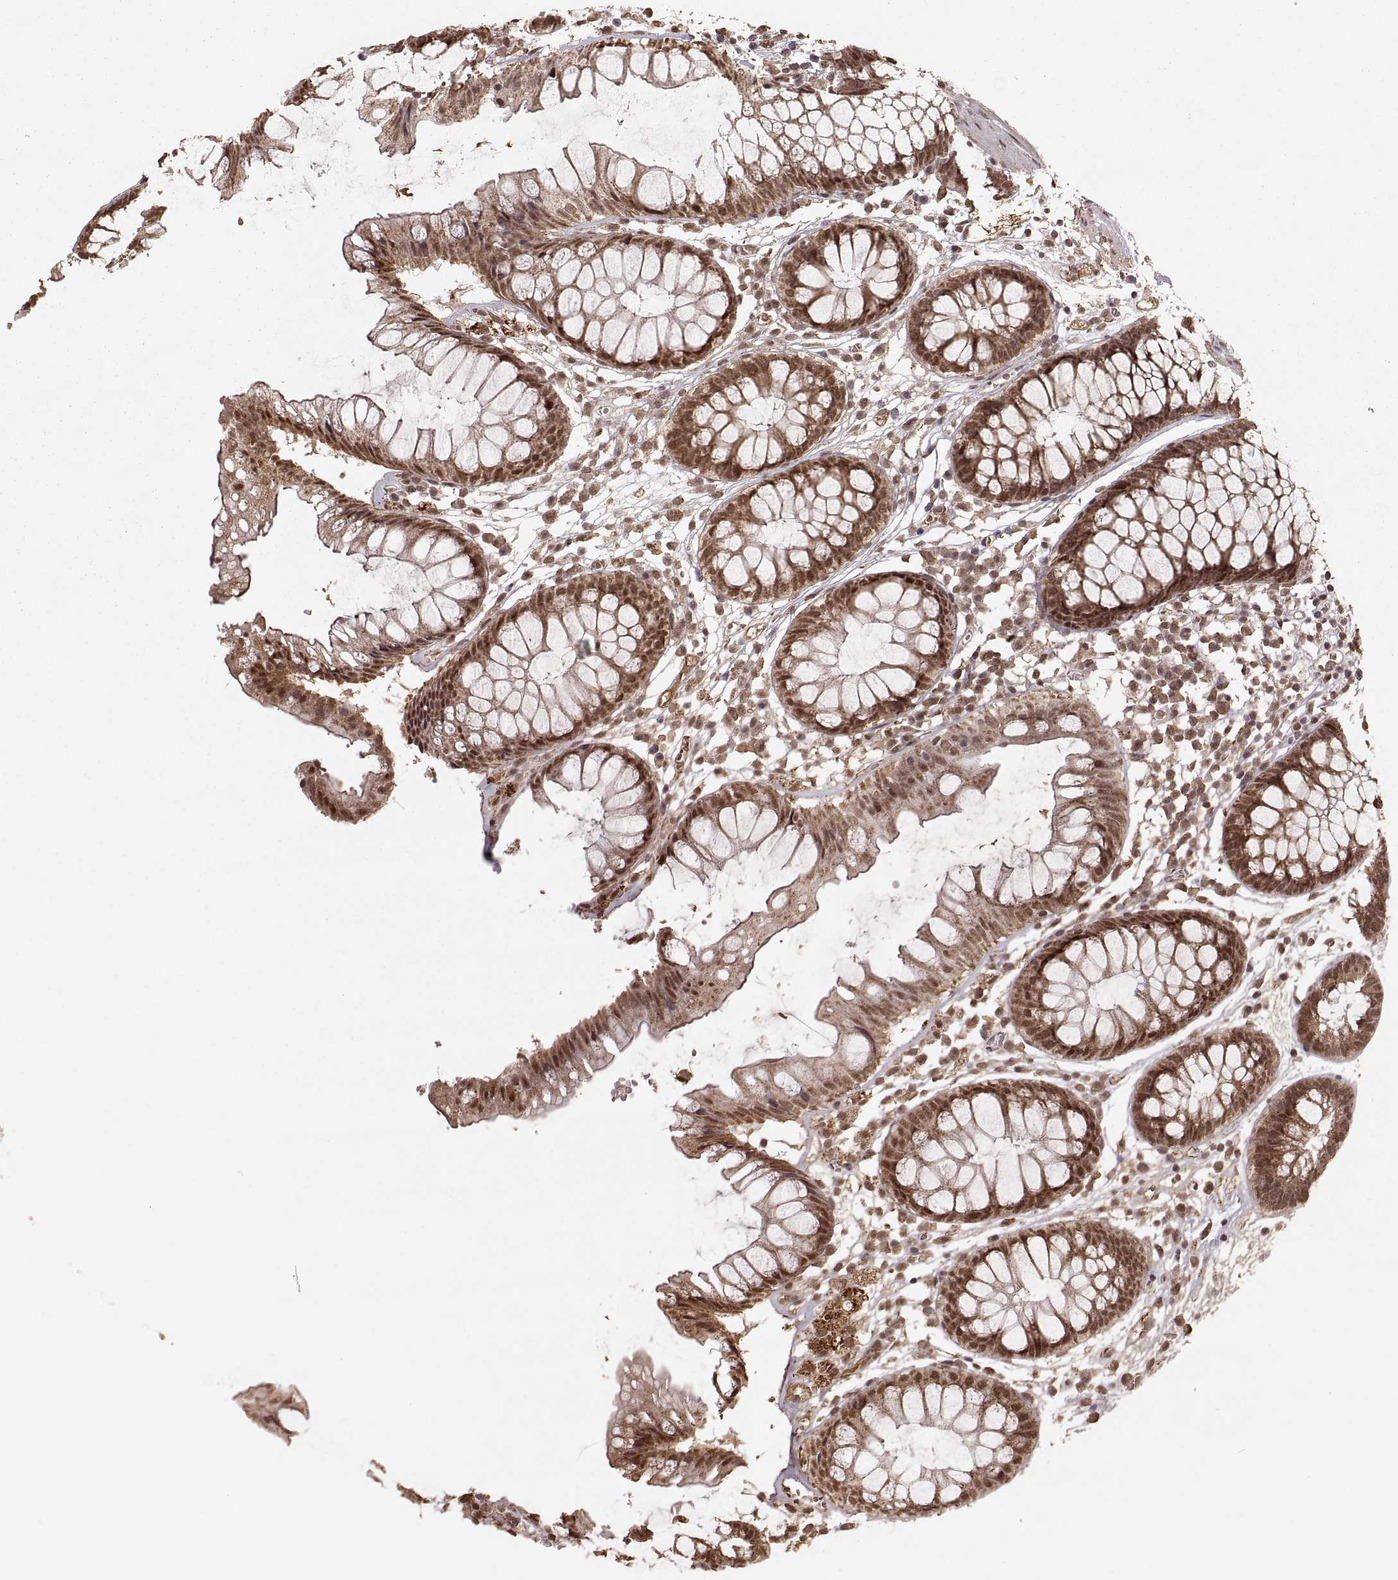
{"staining": {"intensity": "weak", "quantity": "25%-75%", "location": "cytoplasmic/membranous"}, "tissue": "colon", "cell_type": "Endothelial cells", "image_type": "normal", "snomed": [{"axis": "morphology", "description": "Normal tissue, NOS"}, {"axis": "morphology", "description": "Adenocarcinoma, NOS"}, {"axis": "topography", "description": "Colon"}], "caption": "Immunohistochemical staining of unremarkable human colon displays 25%-75% levels of weak cytoplasmic/membranous protein staining in approximately 25%-75% of endothelial cells.", "gene": "RFT1", "patient": {"sex": "male", "age": 65}}